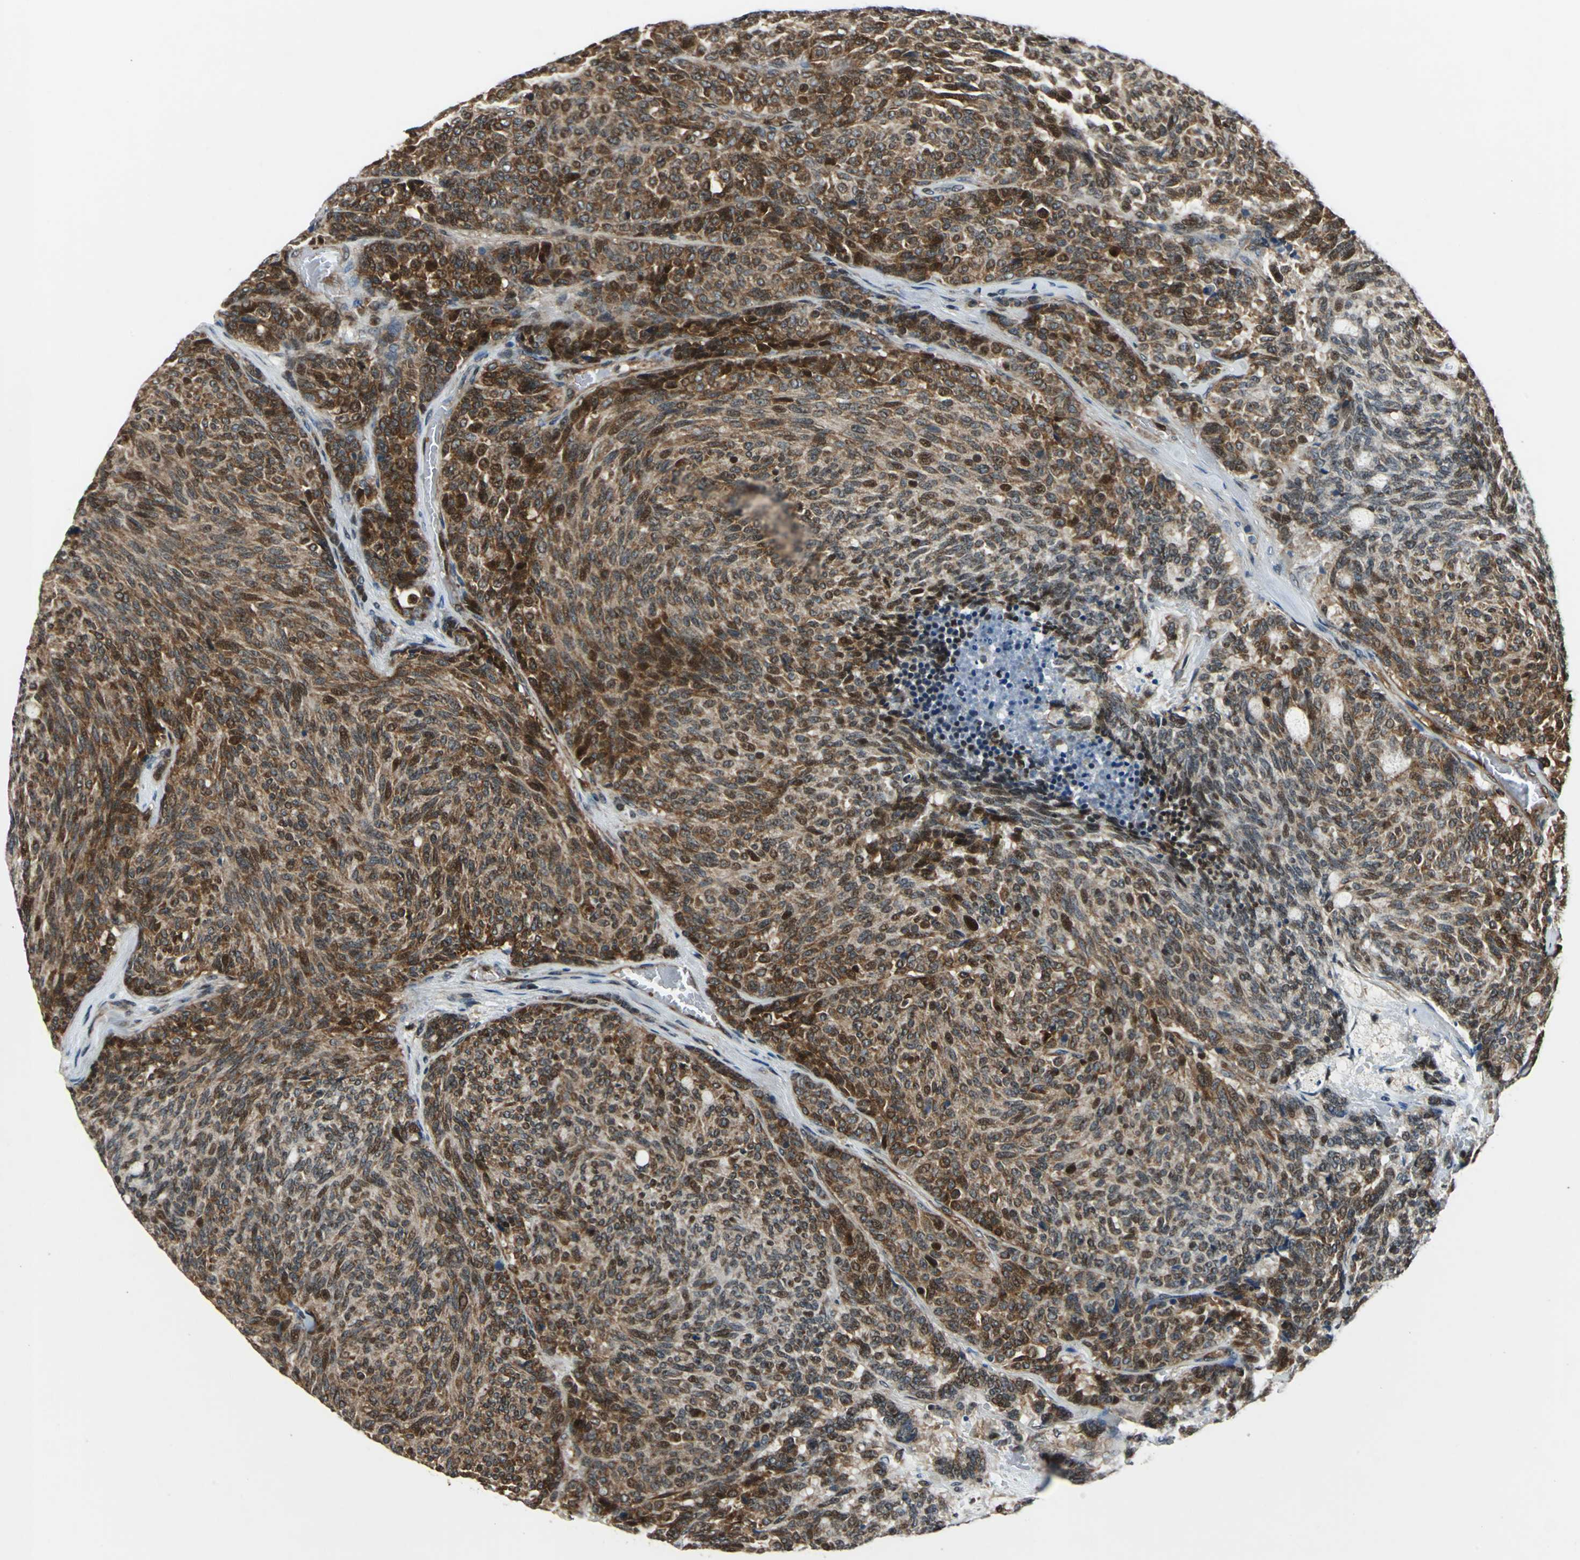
{"staining": {"intensity": "moderate", "quantity": ">75%", "location": "cytoplasmic/membranous,nuclear"}, "tissue": "carcinoid", "cell_type": "Tumor cells", "image_type": "cancer", "snomed": [{"axis": "morphology", "description": "Carcinoid, malignant, NOS"}, {"axis": "topography", "description": "Pancreas"}], "caption": "Protein positivity by immunohistochemistry (IHC) reveals moderate cytoplasmic/membranous and nuclear positivity in approximately >75% of tumor cells in carcinoid.", "gene": "AATF", "patient": {"sex": "female", "age": 54}}